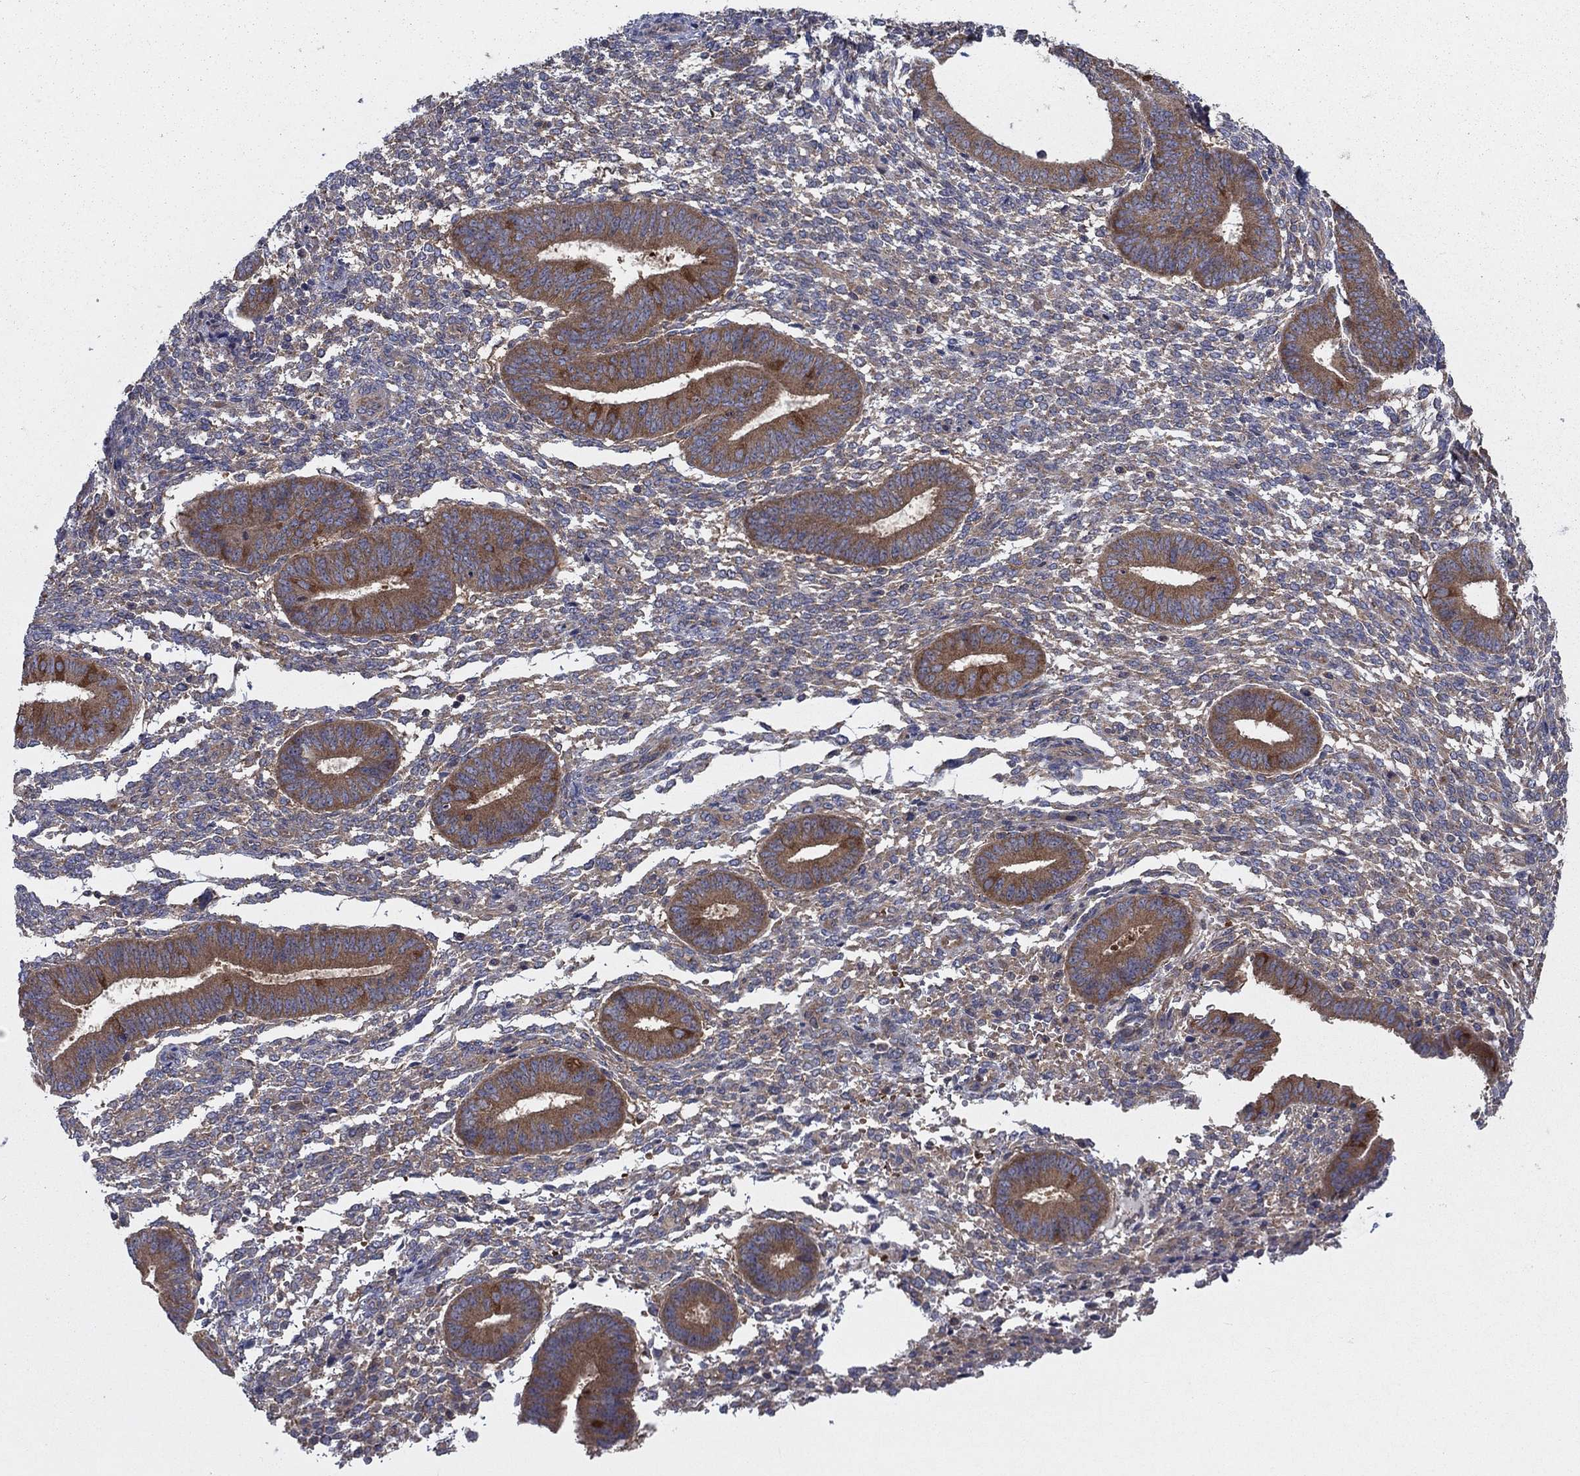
{"staining": {"intensity": "weak", "quantity": "<25%", "location": "cytoplasmic/membranous"}, "tissue": "endometrium", "cell_type": "Cells in endometrial stroma", "image_type": "normal", "snomed": [{"axis": "morphology", "description": "Normal tissue, NOS"}, {"axis": "topography", "description": "Endometrium"}], "caption": "Endometrium was stained to show a protein in brown. There is no significant expression in cells in endometrial stroma. (DAB immunohistochemistry (IHC) visualized using brightfield microscopy, high magnification).", "gene": "RNF123", "patient": {"sex": "female", "age": 47}}